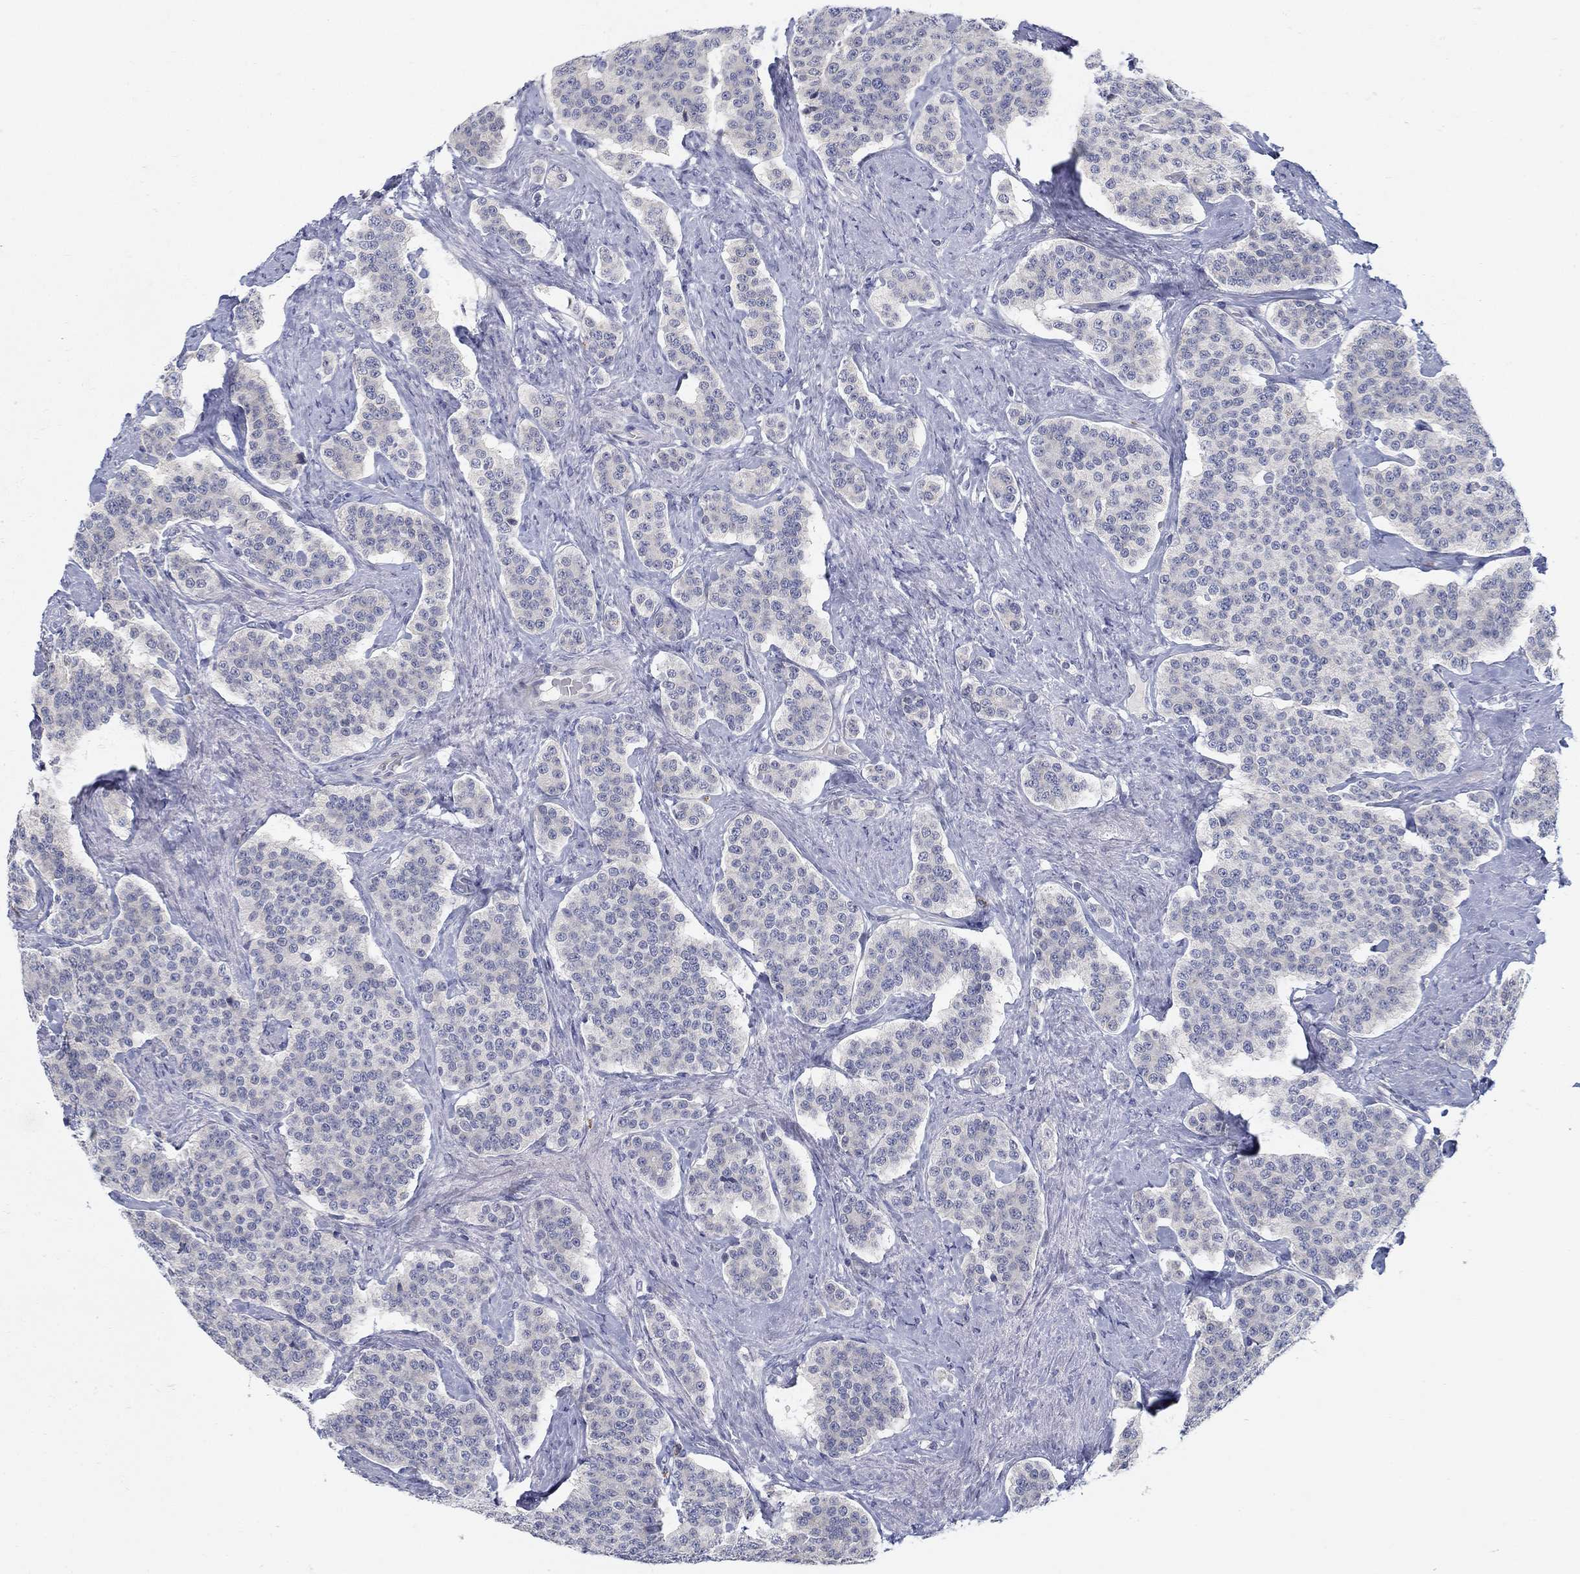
{"staining": {"intensity": "negative", "quantity": "none", "location": "none"}, "tissue": "carcinoid", "cell_type": "Tumor cells", "image_type": "cancer", "snomed": [{"axis": "morphology", "description": "Carcinoid, malignant, NOS"}, {"axis": "topography", "description": "Small intestine"}], "caption": "There is no significant positivity in tumor cells of malignant carcinoid.", "gene": "ANO7", "patient": {"sex": "female", "age": 58}}